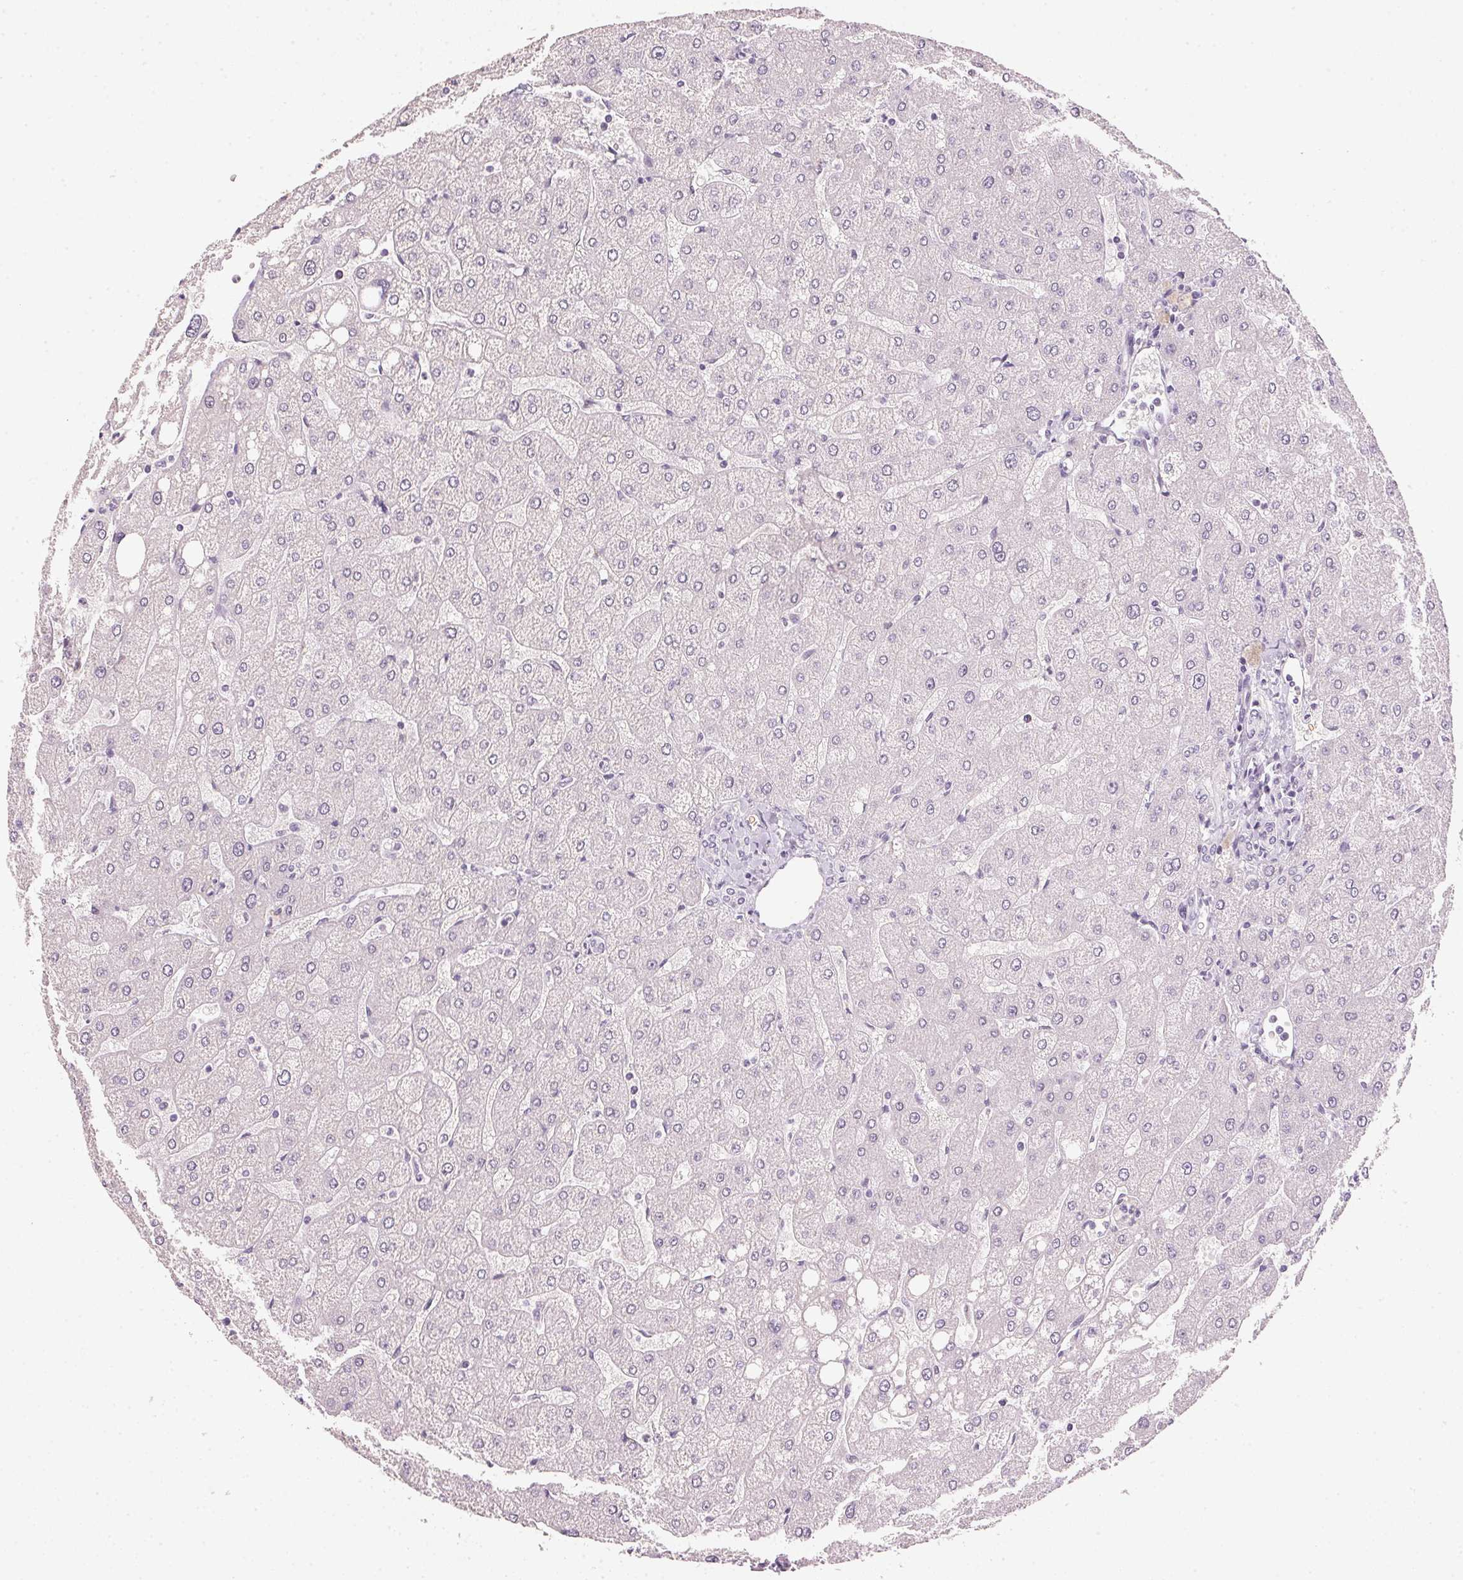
{"staining": {"intensity": "negative", "quantity": "none", "location": "none"}, "tissue": "liver", "cell_type": "Cholangiocytes", "image_type": "normal", "snomed": [{"axis": "morphology", "description": "Normal tissue, NOS"}, {"axis": "topography", "description": "Liver"}], "caption": "Immunohistochemistry (IHC) of unremarkable liver exhibits no staining in cholangiocytes. (Immunohistochemistry (IHC), brightfield microscopy, high magnification).", "gene": "IGFBP1", "patient": {"sex": "male", "age": 67}}